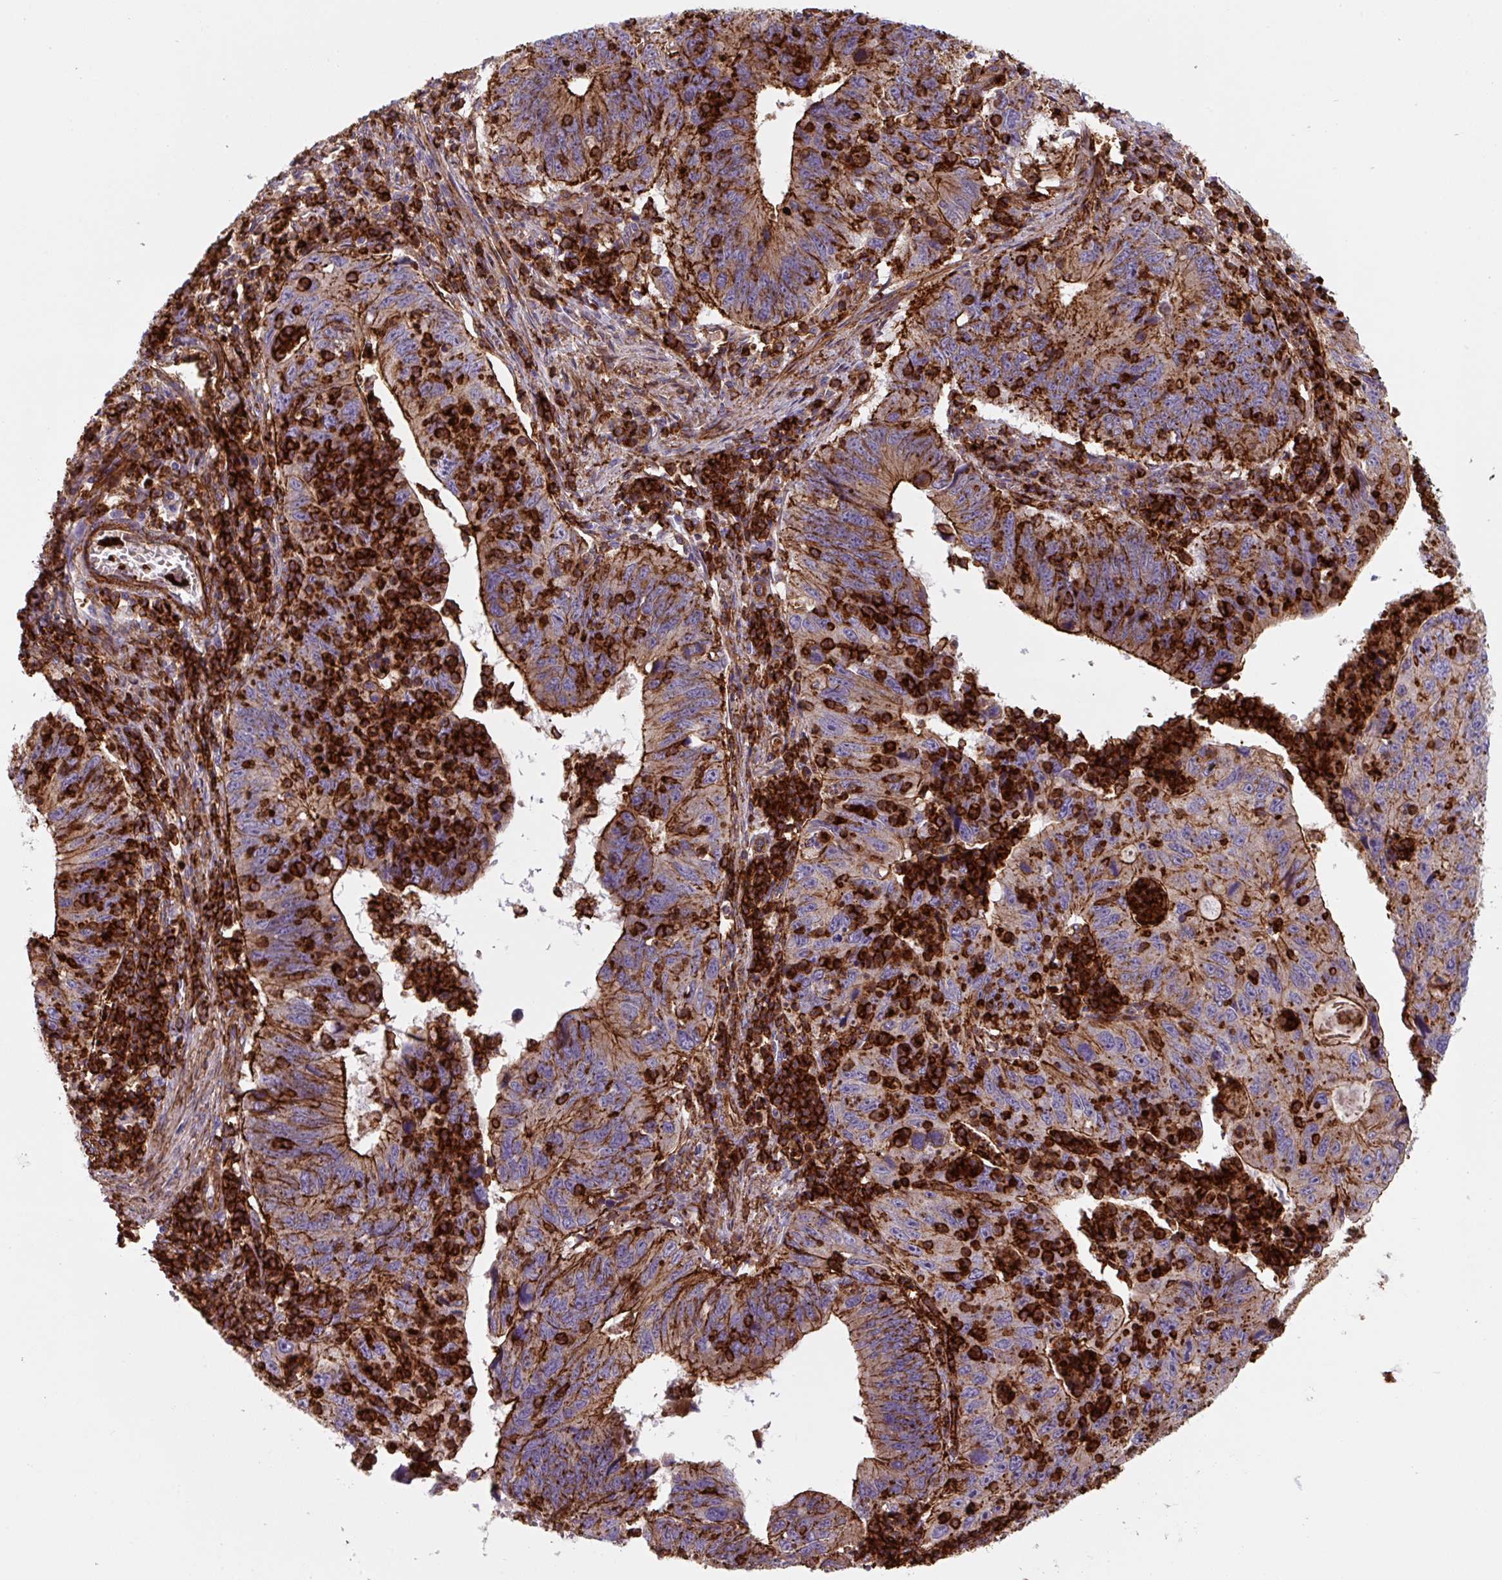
{"staining": {"intensity": "strong", "quantity": "25%-75%", "location": "cytoplasmic/membranous"}, "tissue": "stomach cancer", "cell_type": "Tumor cells", "image_type": "cancer", "snomed": [{"axis": "morphology", "description": "Adenocarcinoma, NOS"}, {"axis": "topography", "description": "Stomach"}], "caption": "DAB (3,3'-diaminobenzidine) immunohistochemical staining of human stomach cancer (adenocarcinoma) demonstrates strong cytoplasmic/membranous protein positivity in approximately 25%-75% of tumor cells.", "gene": "DHFR2", "patient": {"sex": "male", "age": 59}}